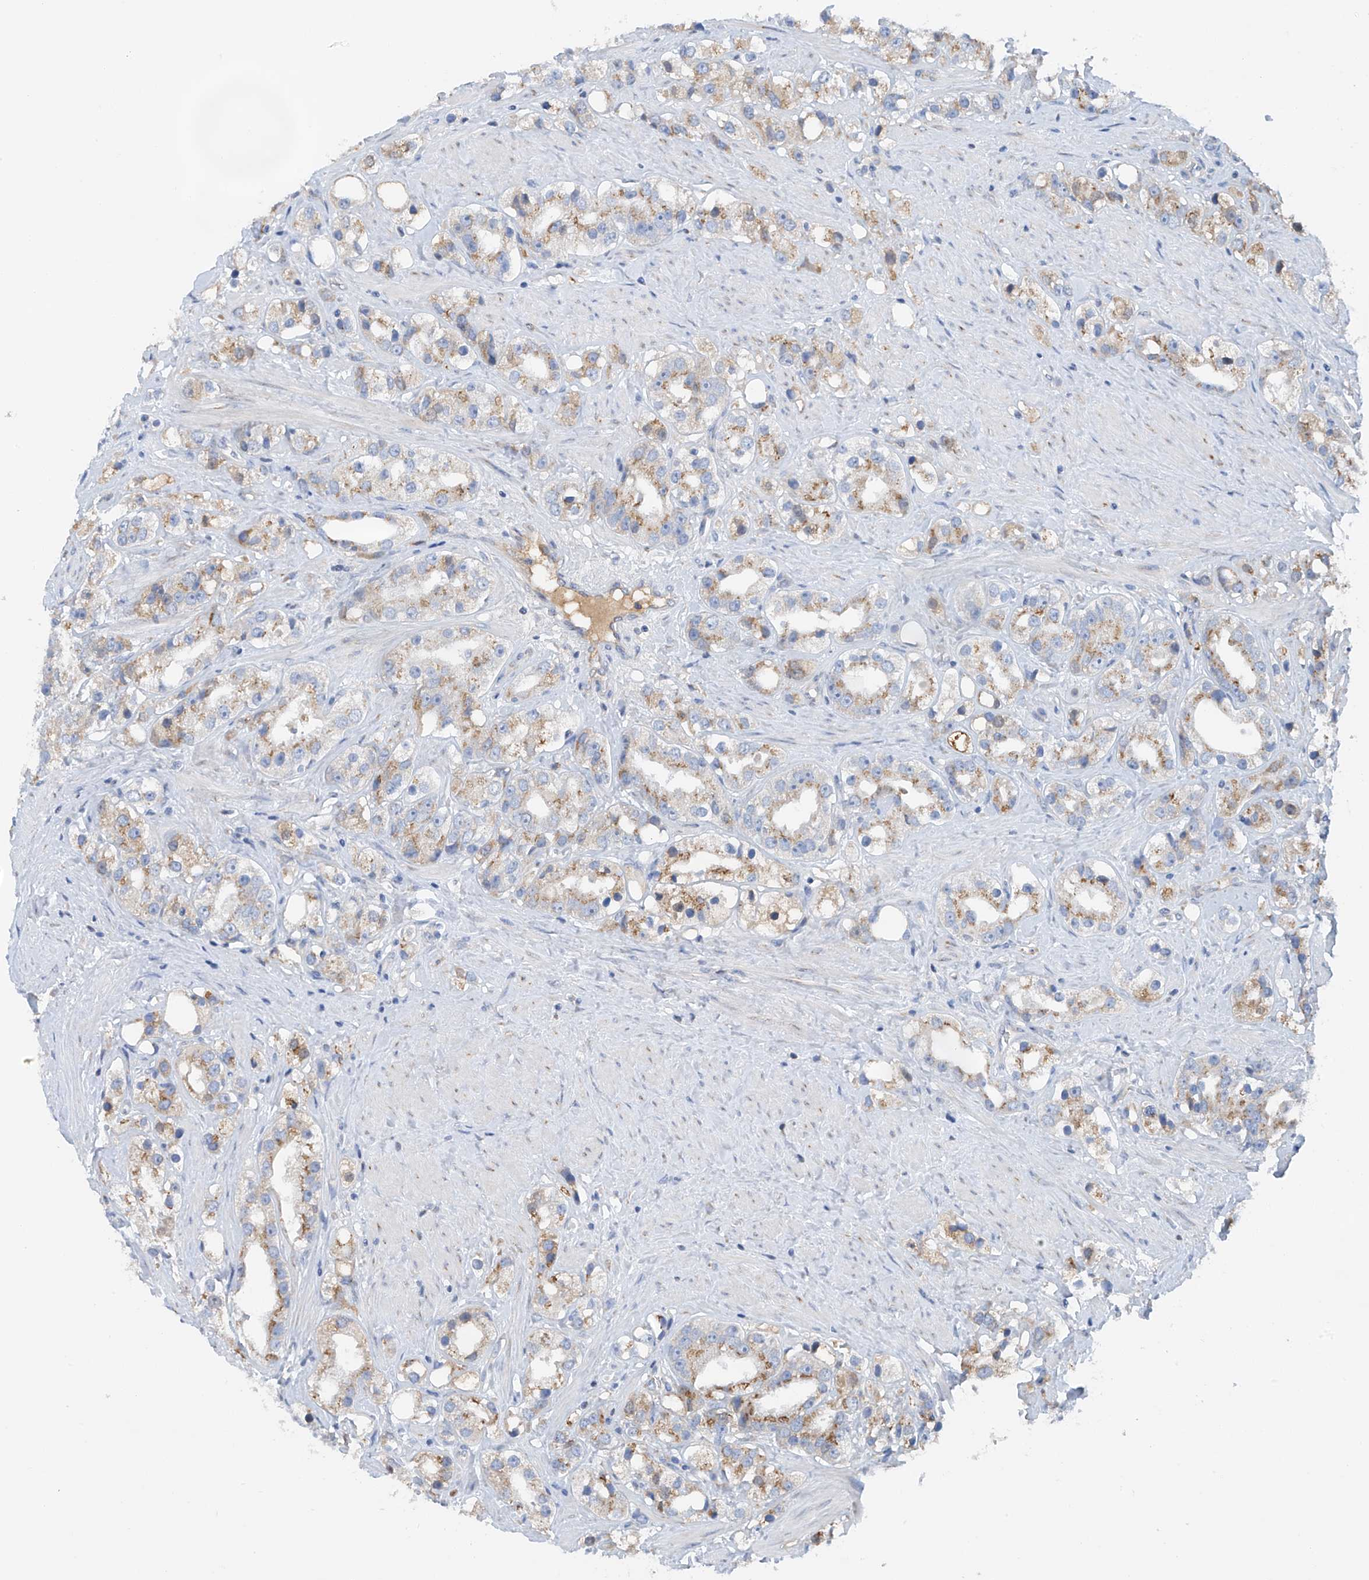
{"staining": {"intensity": "moderate", "quantity": "25%-75%", "location": "cytoplasmic/membranous"}, "tissue": "prostate cancer", "cell_type": "Tumor cells", "image_type": "cancer", "snomed": [{"axis": "morphology", "description": "Adenocarcinoma, NOS"}, {"axis": "topography", "description": "Prostate"}], "caption": "Prostate cancer stained with a protein marker exhibits moderate staining in tumor cells.", "gene": "SLC5A11", "patient": {"sex": "male", "age": 79}}